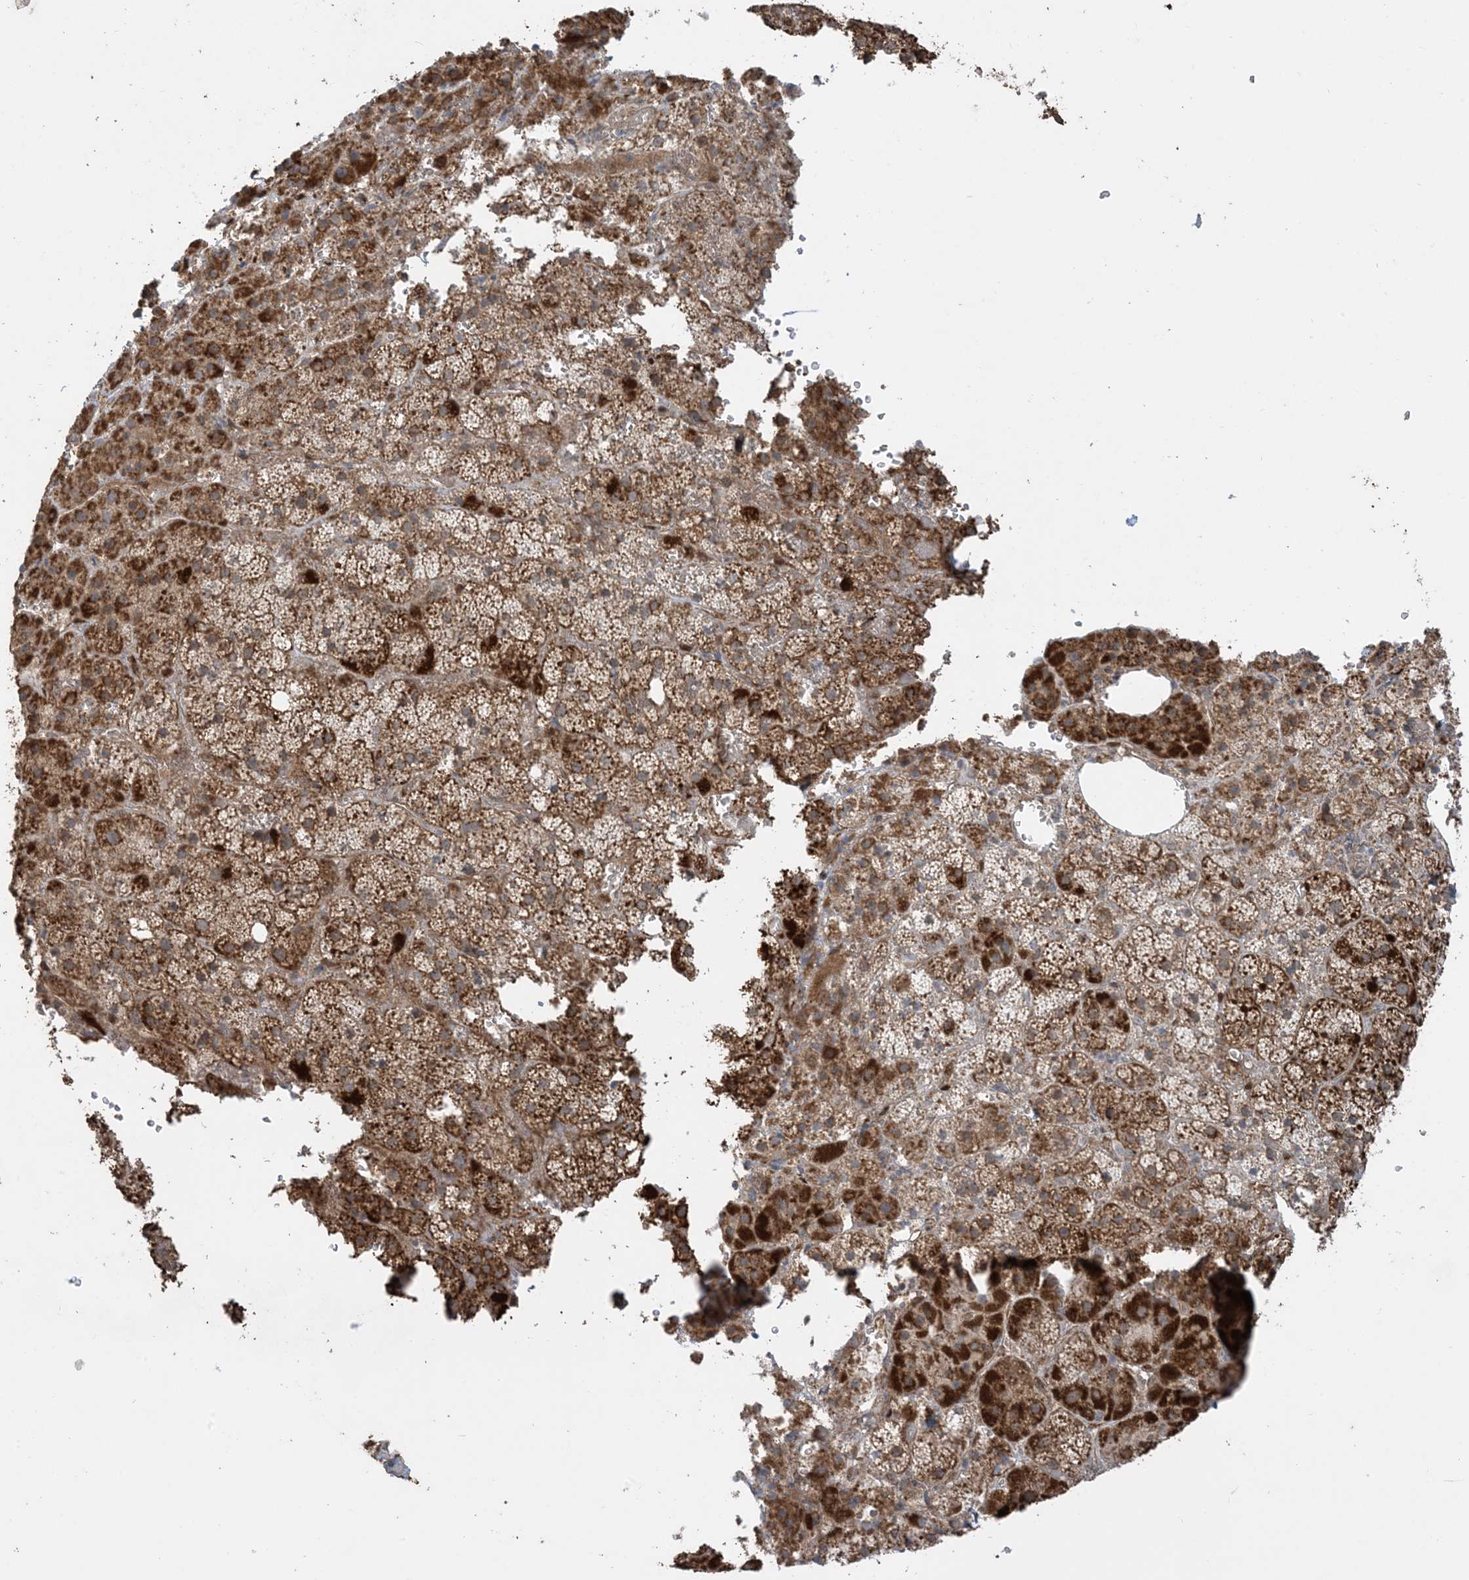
{"staining": {"intensity": "moderate", "quantity": ">75%", "location": "cytoplasmic/membranous"}, "tissue": "adrenal gland", "cell_type": "Glandular cells", "image_type": "normal", "snomed": [{"axis": "morphology", "description": "Normal tissue, NOS"}, {"axis": "topography", "description": "Adrenal gland"}], "caption": "The immunohistochemical stain highlights moderate cytoplasmic/membranous staining in glandular cells of normal adrenal gland. (DAB = brown stain, brightfield microscopy at high magnification).", "gene": "PPM1F", "patient": {"sex": "female", "age": 59}}